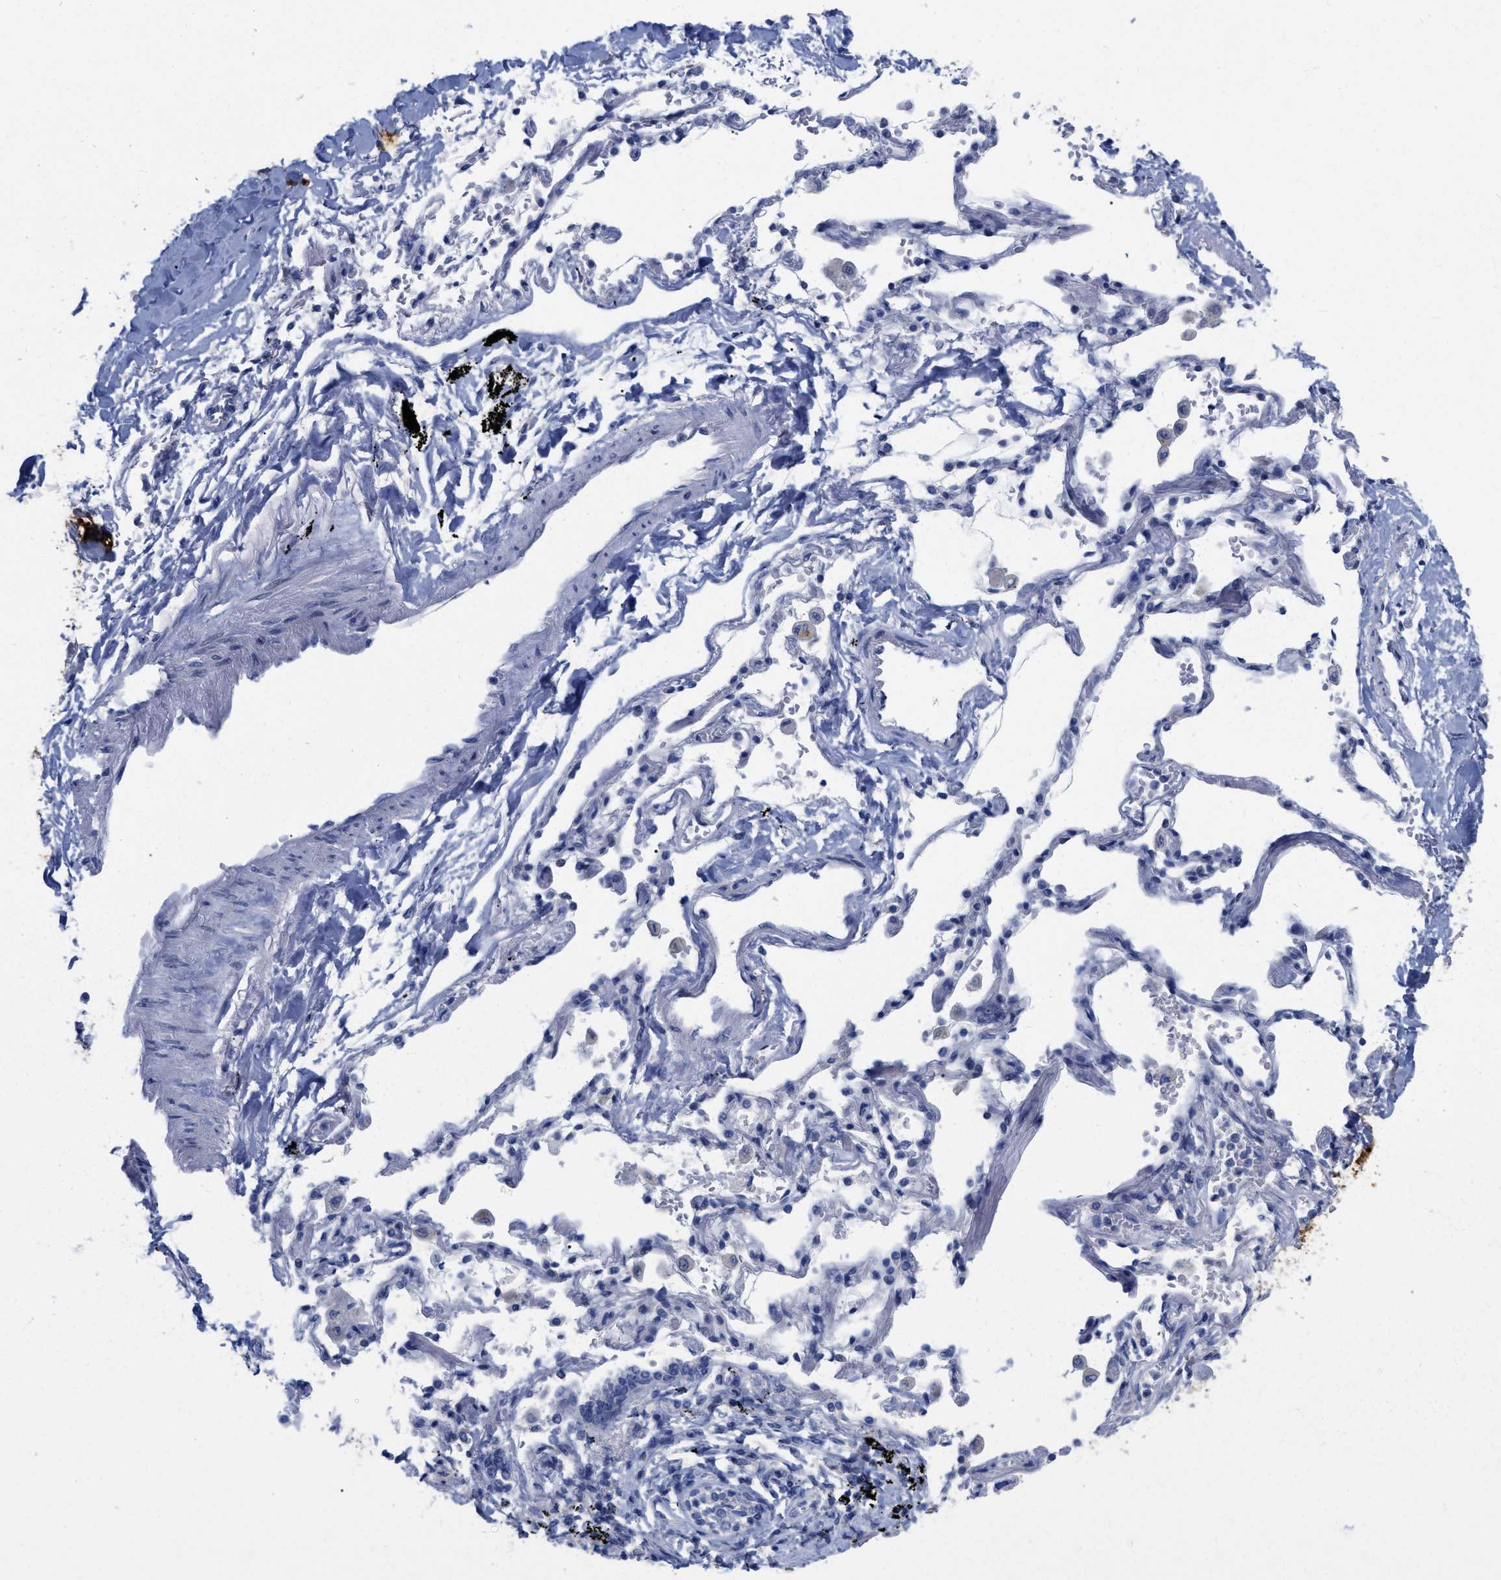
{"staining": {"intensity": "negative", "quantity": "none", "location": "none"}, "tissue": "adipose tissue", "cell_type": "Adipocytes", "image_type": "normal", "snomed": [{"axis": "morphology", "description": "Normal tissue, NOS"}, {"axis": "topography", "description": "Cartilage tissue"}, {"axis": "topography", "description": "Lung"}], "caption": "High power microscopy histopathology image of an immunohistochemistry (IHC) micrograph of normal adipose tissue, revealing no significant staining in adipocytes. (DAB immunohistochemistry (IHC), high magnification).", "gene": "HAPLN1", "patient": {"sex": "female", "age": 77}}